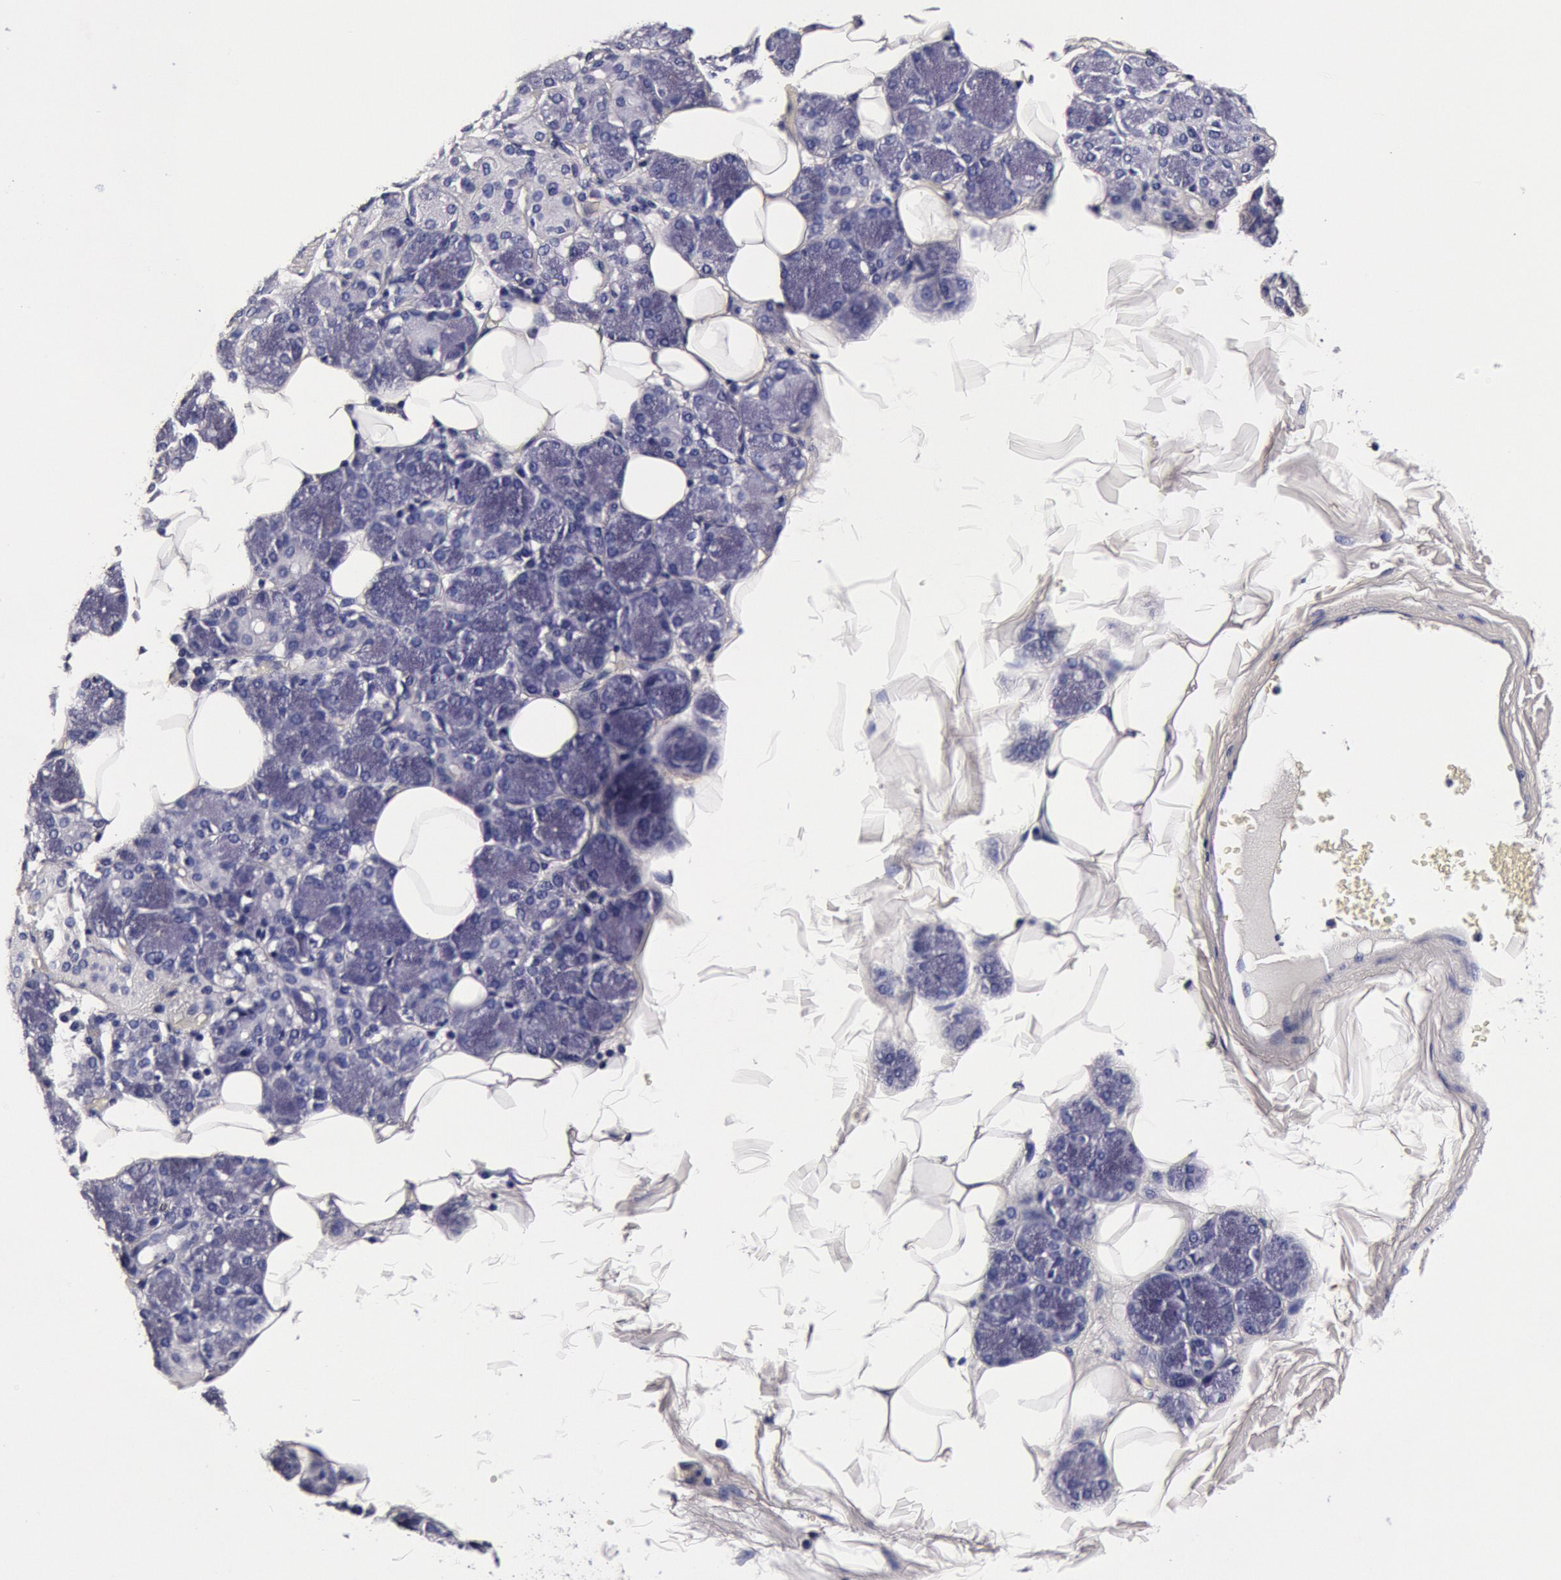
{"staining": {"intensity": "negative", "quantity": "none", "location": "none"}, "tissue": "salivary gland", "cell_type": "Glandular cells", "image_type": "normal", "snomed": [{"axis": "morphology", "description": "Normal tissue, NOS"}, {"axis": "topography", "description": "Salivary gland"}], "caption": "Immunohistochemistry (IHC) image of normal salivary gland stained for a protein (brown), which demonstrates no positivity in glandular cells.", "gene": "CCDC22", "patient": {"sex": "male", "age": 54}}